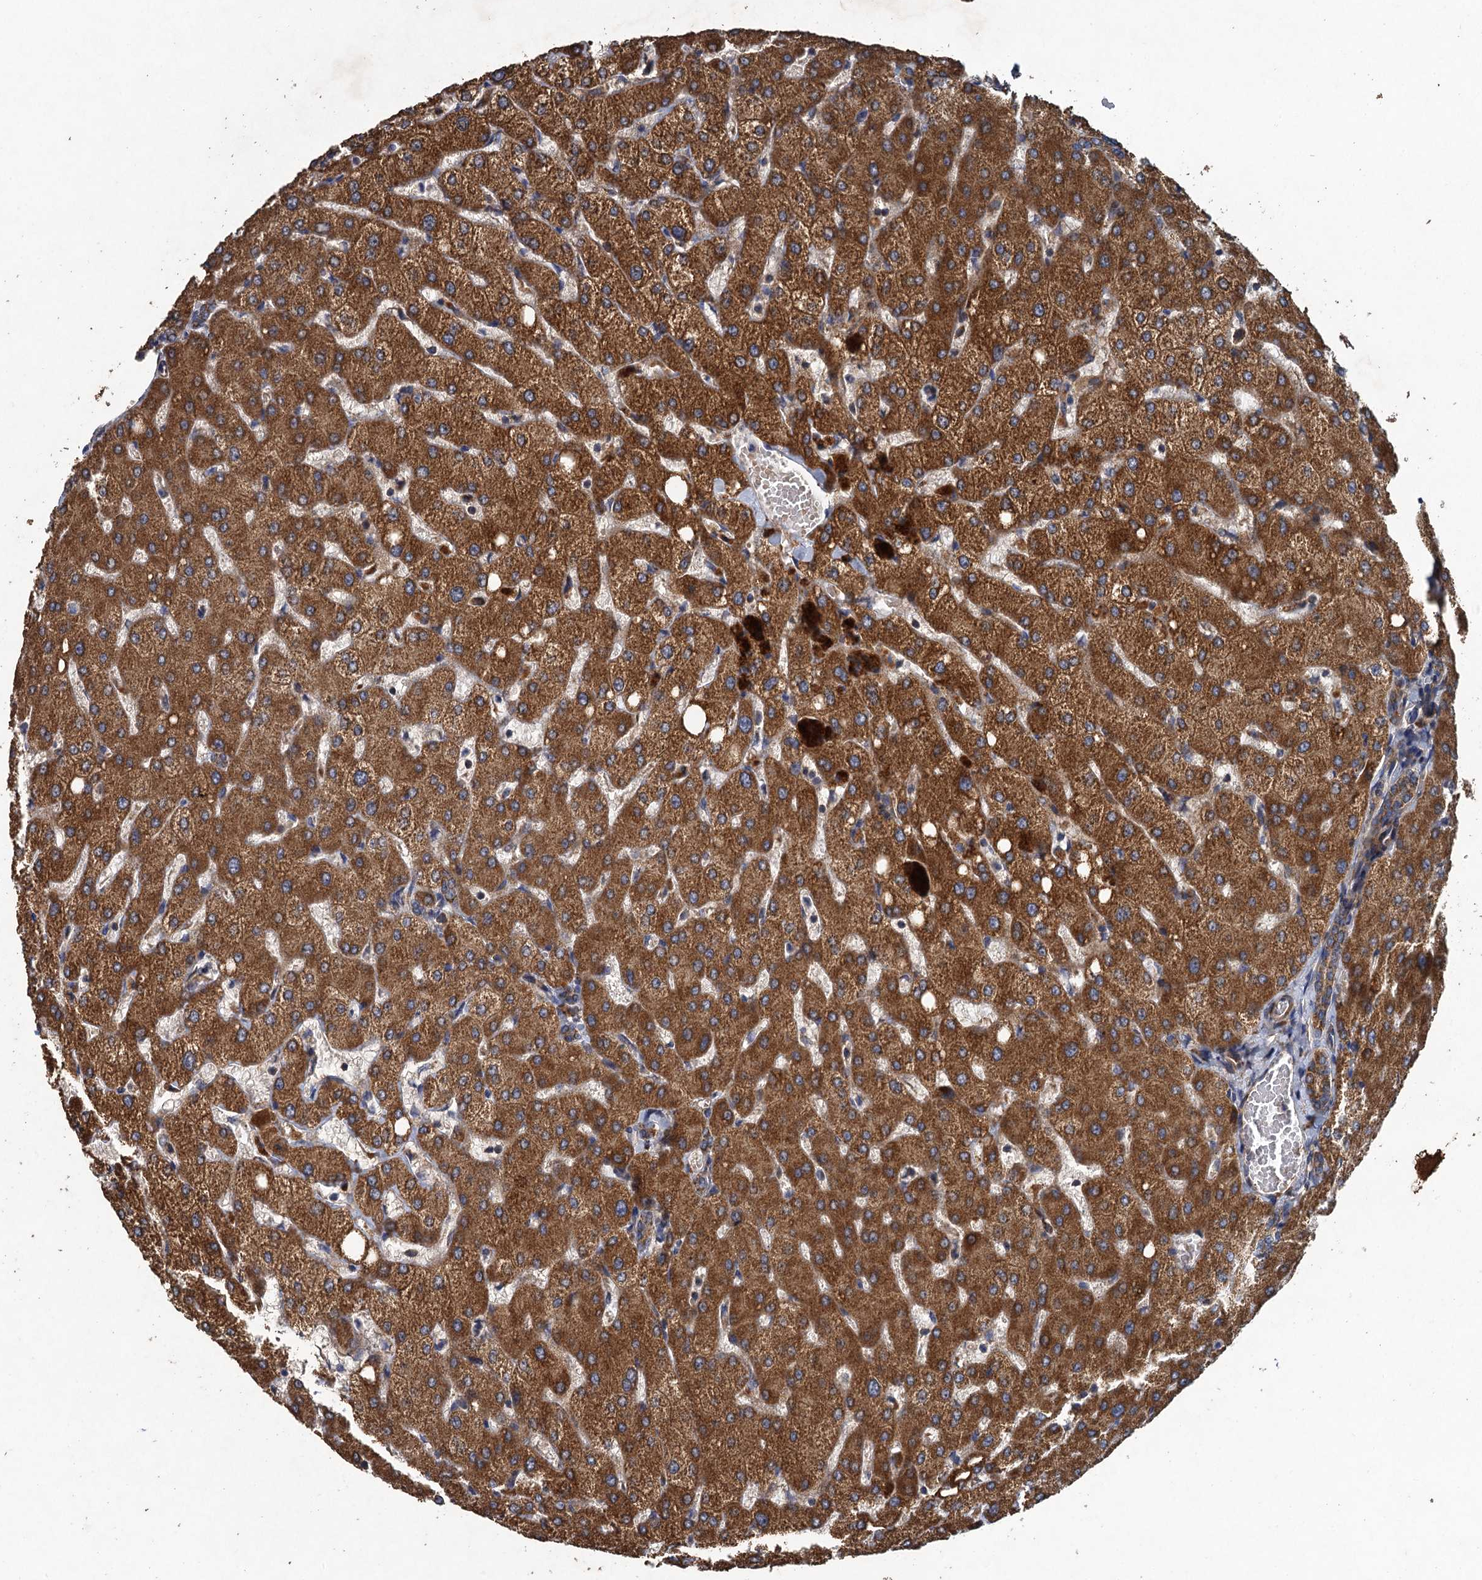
{"staining": {"intensity": "moderate", "quantity": ">75%", "location": "cytoplasmic/membranous"}, "tissue": "liver", "cell_type": "Cholangiocytes", "image_type": "normal", "snomed": [{"axis": "morphology", "description": "Normal tissue, NOS"}, {"axis": "topography", "description": "Liver"}], "caption": "IHC of normal human liver displays medium levels of moderate cytoplasmic/membranous staining in approximately >75% of cholangiocytes. (Stains: DAB (3,3'-diaminobenzidine) in brown, nuclei in blue, Microscopy: brightfield microscopy at high magnification).", "gene": "BCS1L", "patient": {"sex": "female", "age": 54}}